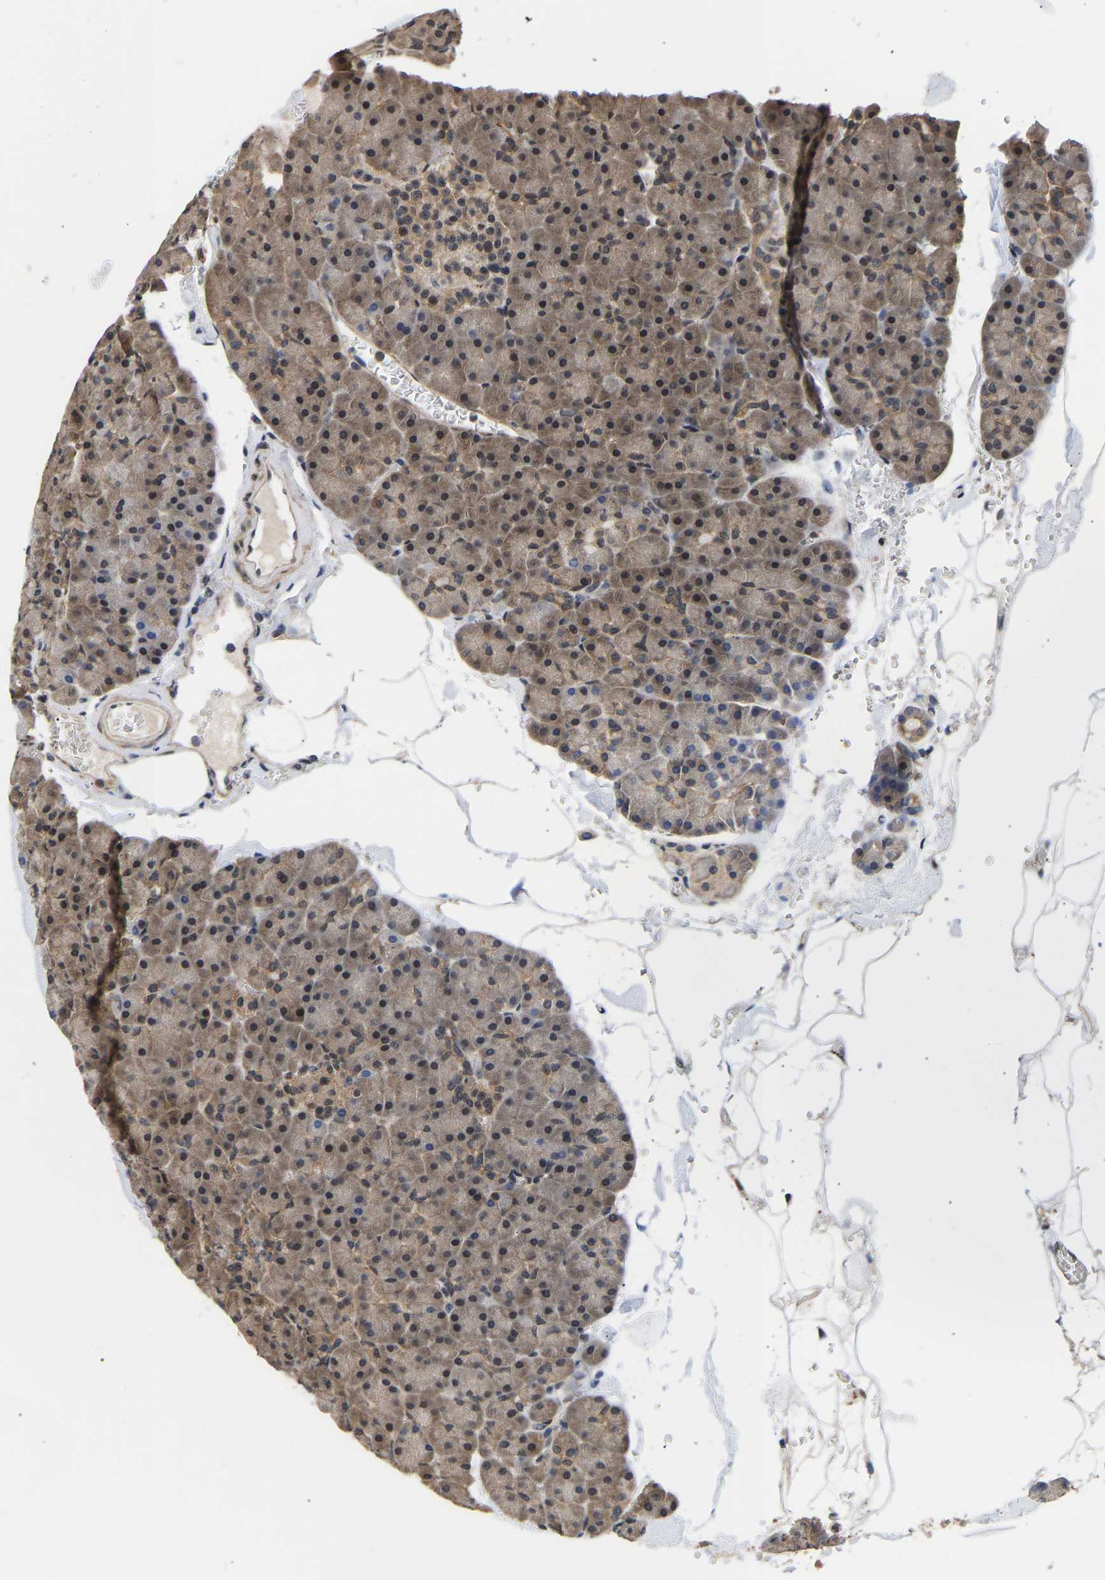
{"staining": {"intensity": "moderate", "quantity": "25%-75%", "location": "cytoplasmic/membranous,nuclear"}, "tissue": "pancreas", "cell_type": "Exocrine glandular cells", "image_type": "normal", "snomed": [{"axis": "morphology", "description": "Normal tissue, NOS"}, {"axis": "topography", "description": "Pancreas"}], "caption": "Moderate cytoplasmic/membranous,nuclear positivity is seen in approximately 25%-75% of exocrine glandular cells in unremarkable pancreas.", "gene": "METTL16", "patient": {"sex": "male", "age": 35}}